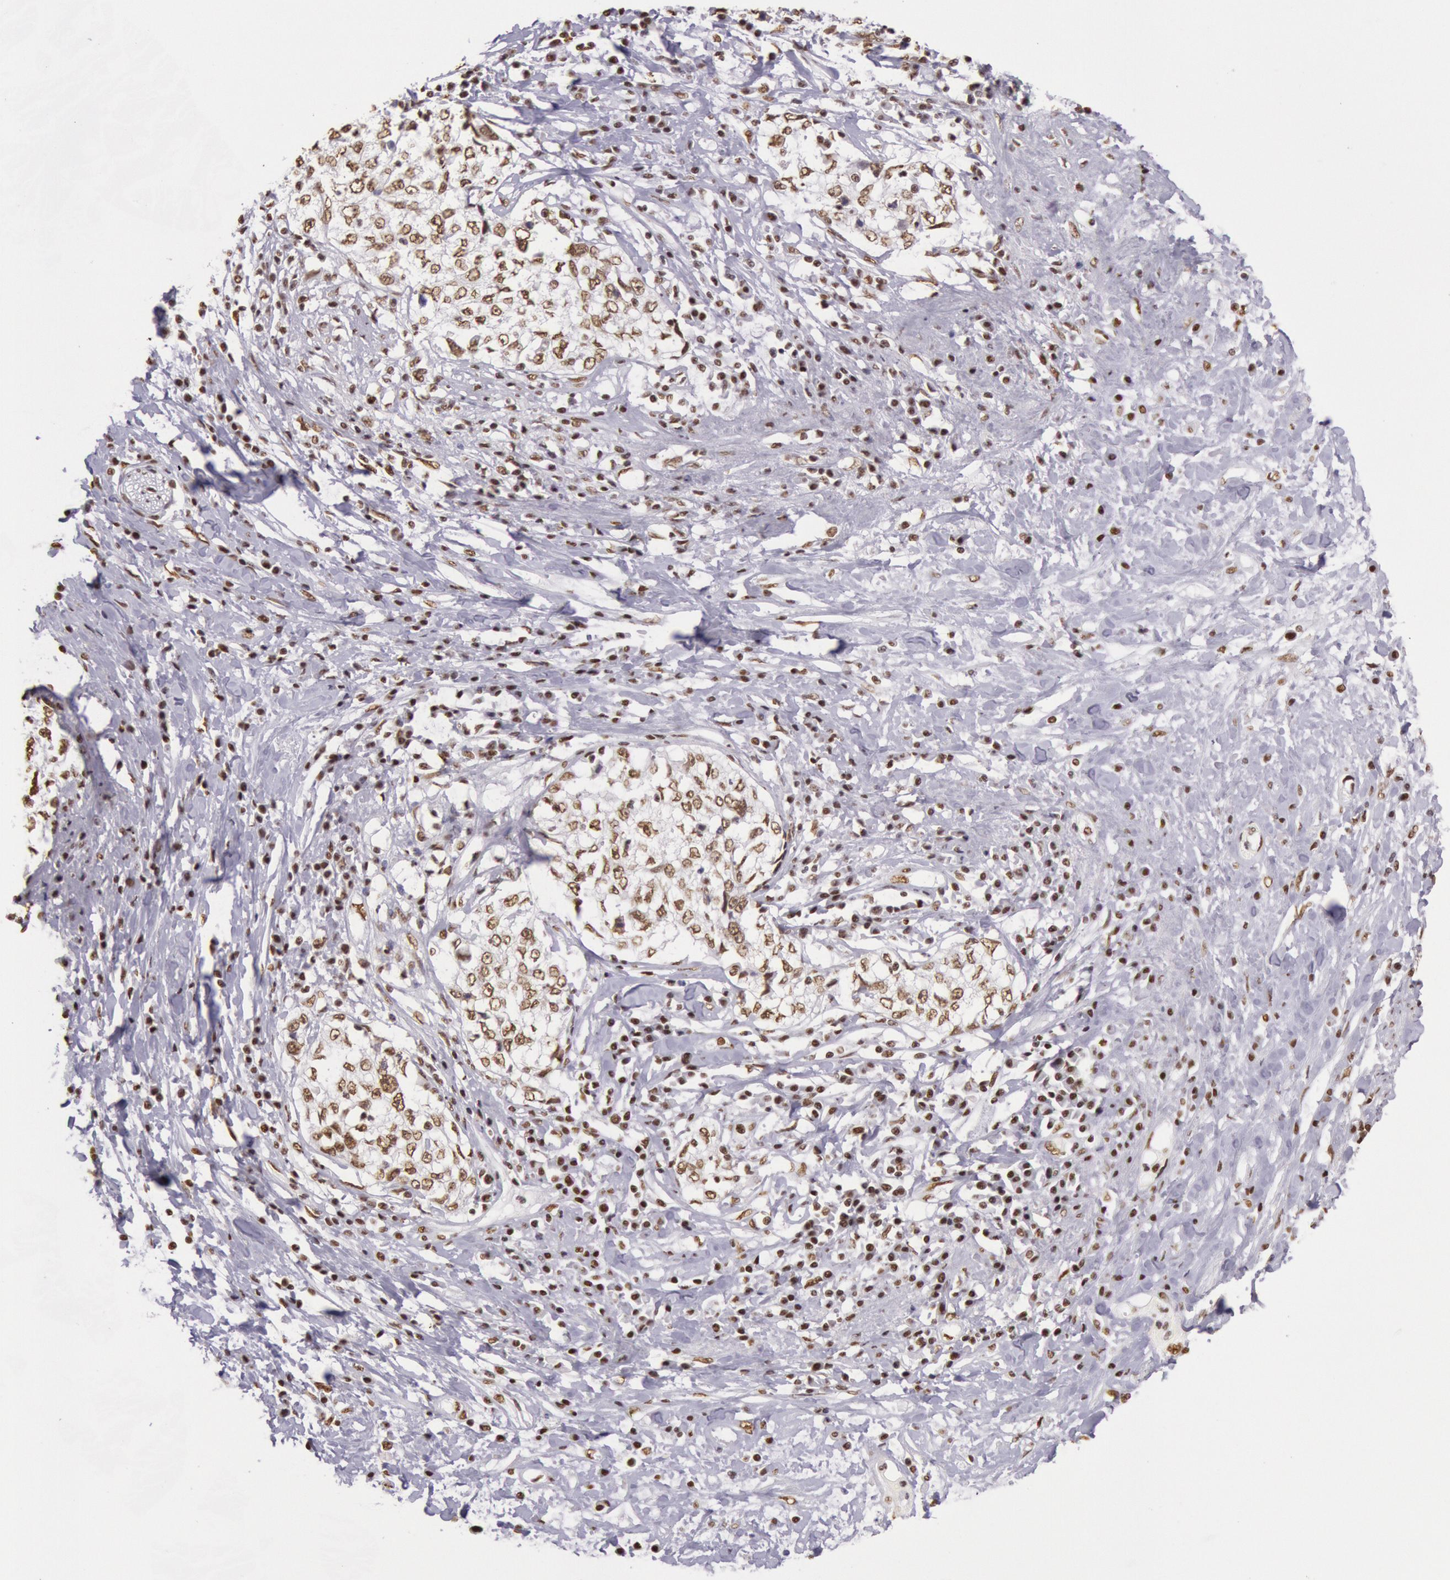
{"staining": {"intensity": "weak", "quantity": ">75%", "location": "nuclear"}, "tissue": "cervical cancer", "cell_type": "Tumor cells", "image_type": "cancer", "snomed": [{"axis": "morphology", "description": "Squamous cell carcinoma, NOS"}, {"axis": "topography", "description": "Cervix"}], "caption": "This is a photomicrograph of immunohistochemistry (IHC) staining of cervical squamous cell carcinoma, which shows weak staining in the nuclear of tumor cells.", "gene": "HNRNPH2", "patient": {"sex": "female", "age": 57}}